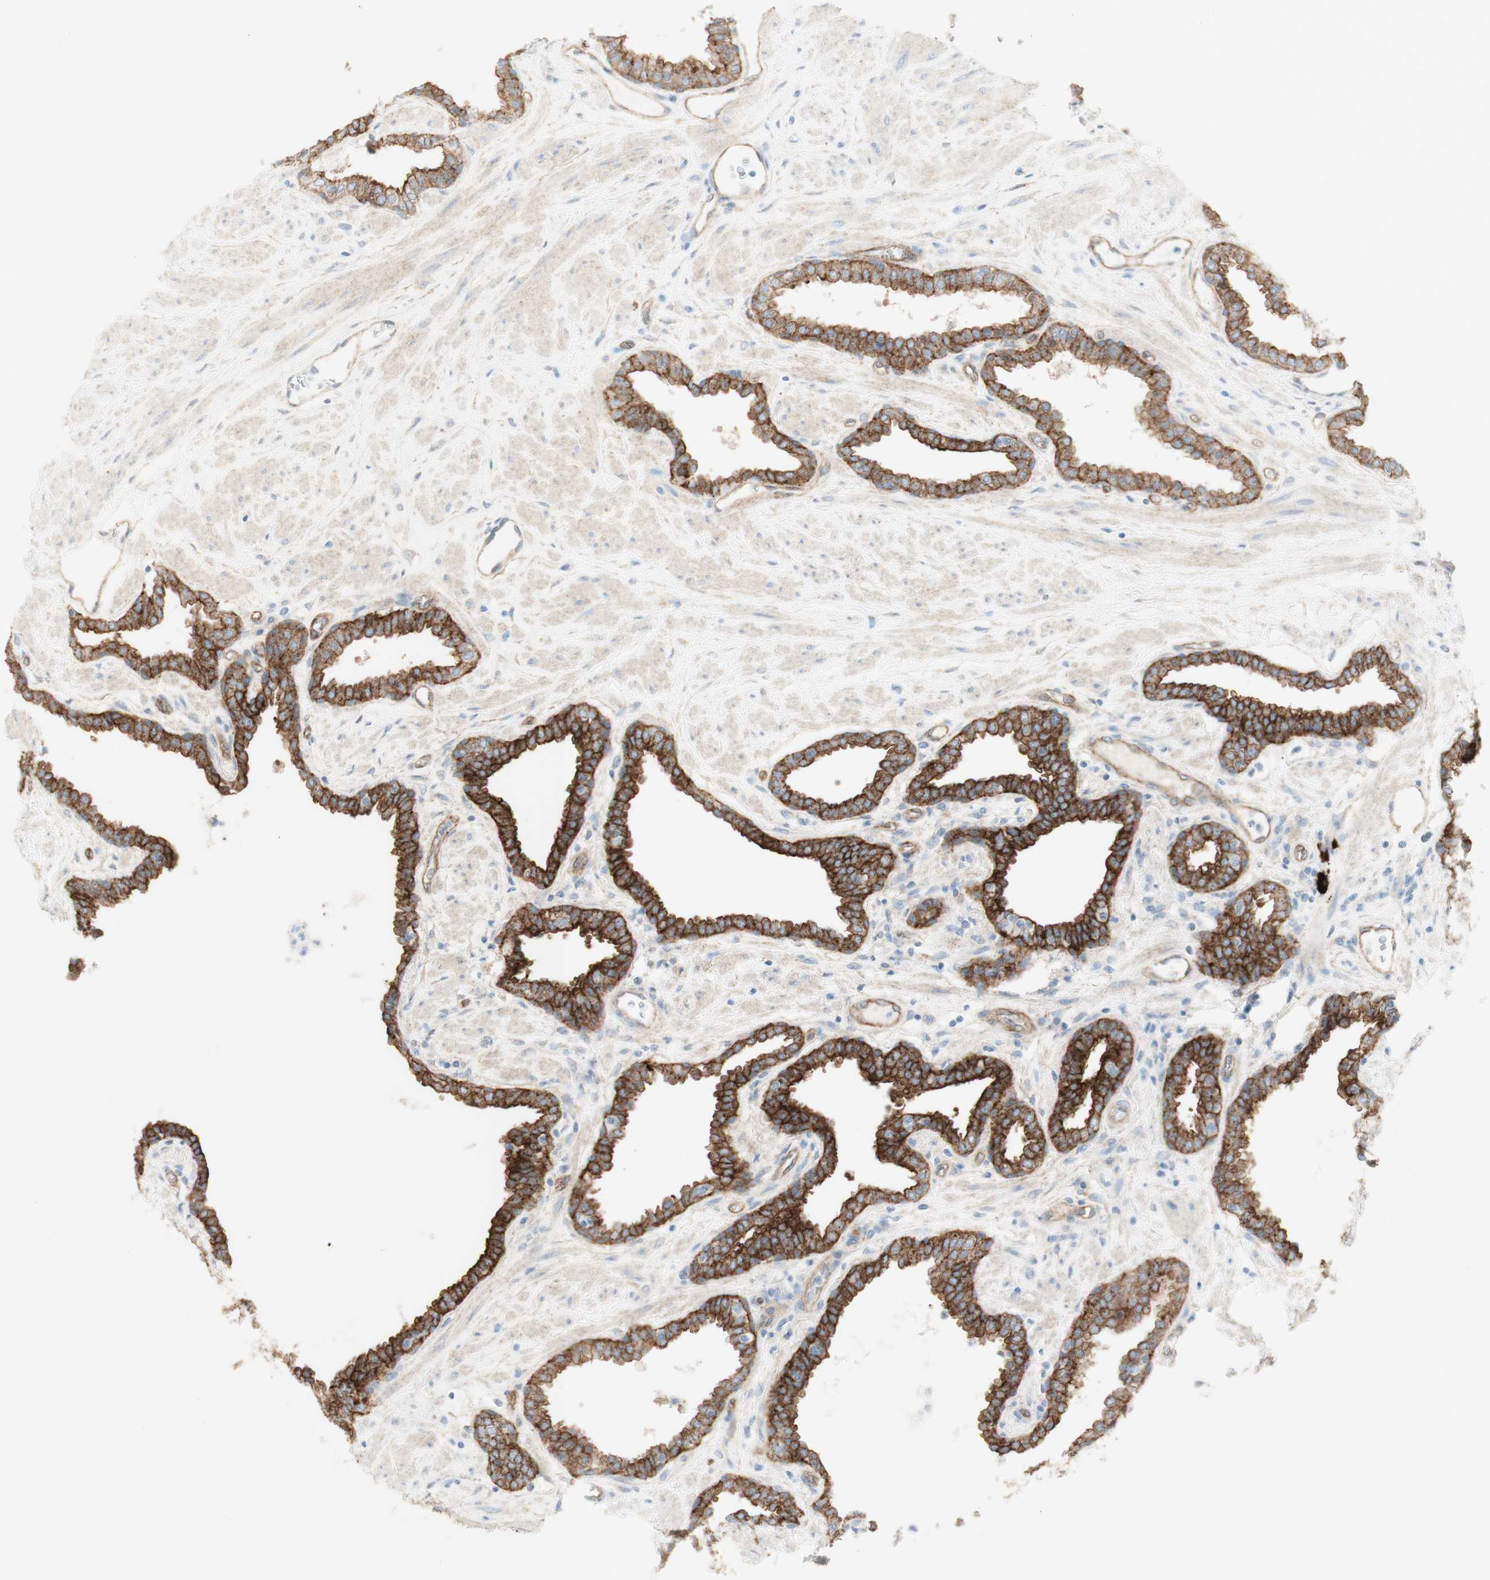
{"staining": {"intensity": "moderate", "quantity": "25%-75%", "location": "cytoplasmic/membranous"}, "tissue": "prostate", "cell_type": "Glandular cells", "image_type": "normal", "snomed": [{"axis": "morphology", "description": "Normal tissue, NOS"}, {"axis": "topography", "description": "Prostate"}], "caption": "IHC of benign human prostate shows medium levels of moderate cytoplasmic/membranous positivity in approximately 25%-75% of glandular cells.", "gene": "MYO6", "patient": {"sex": "male", "age": 51}}